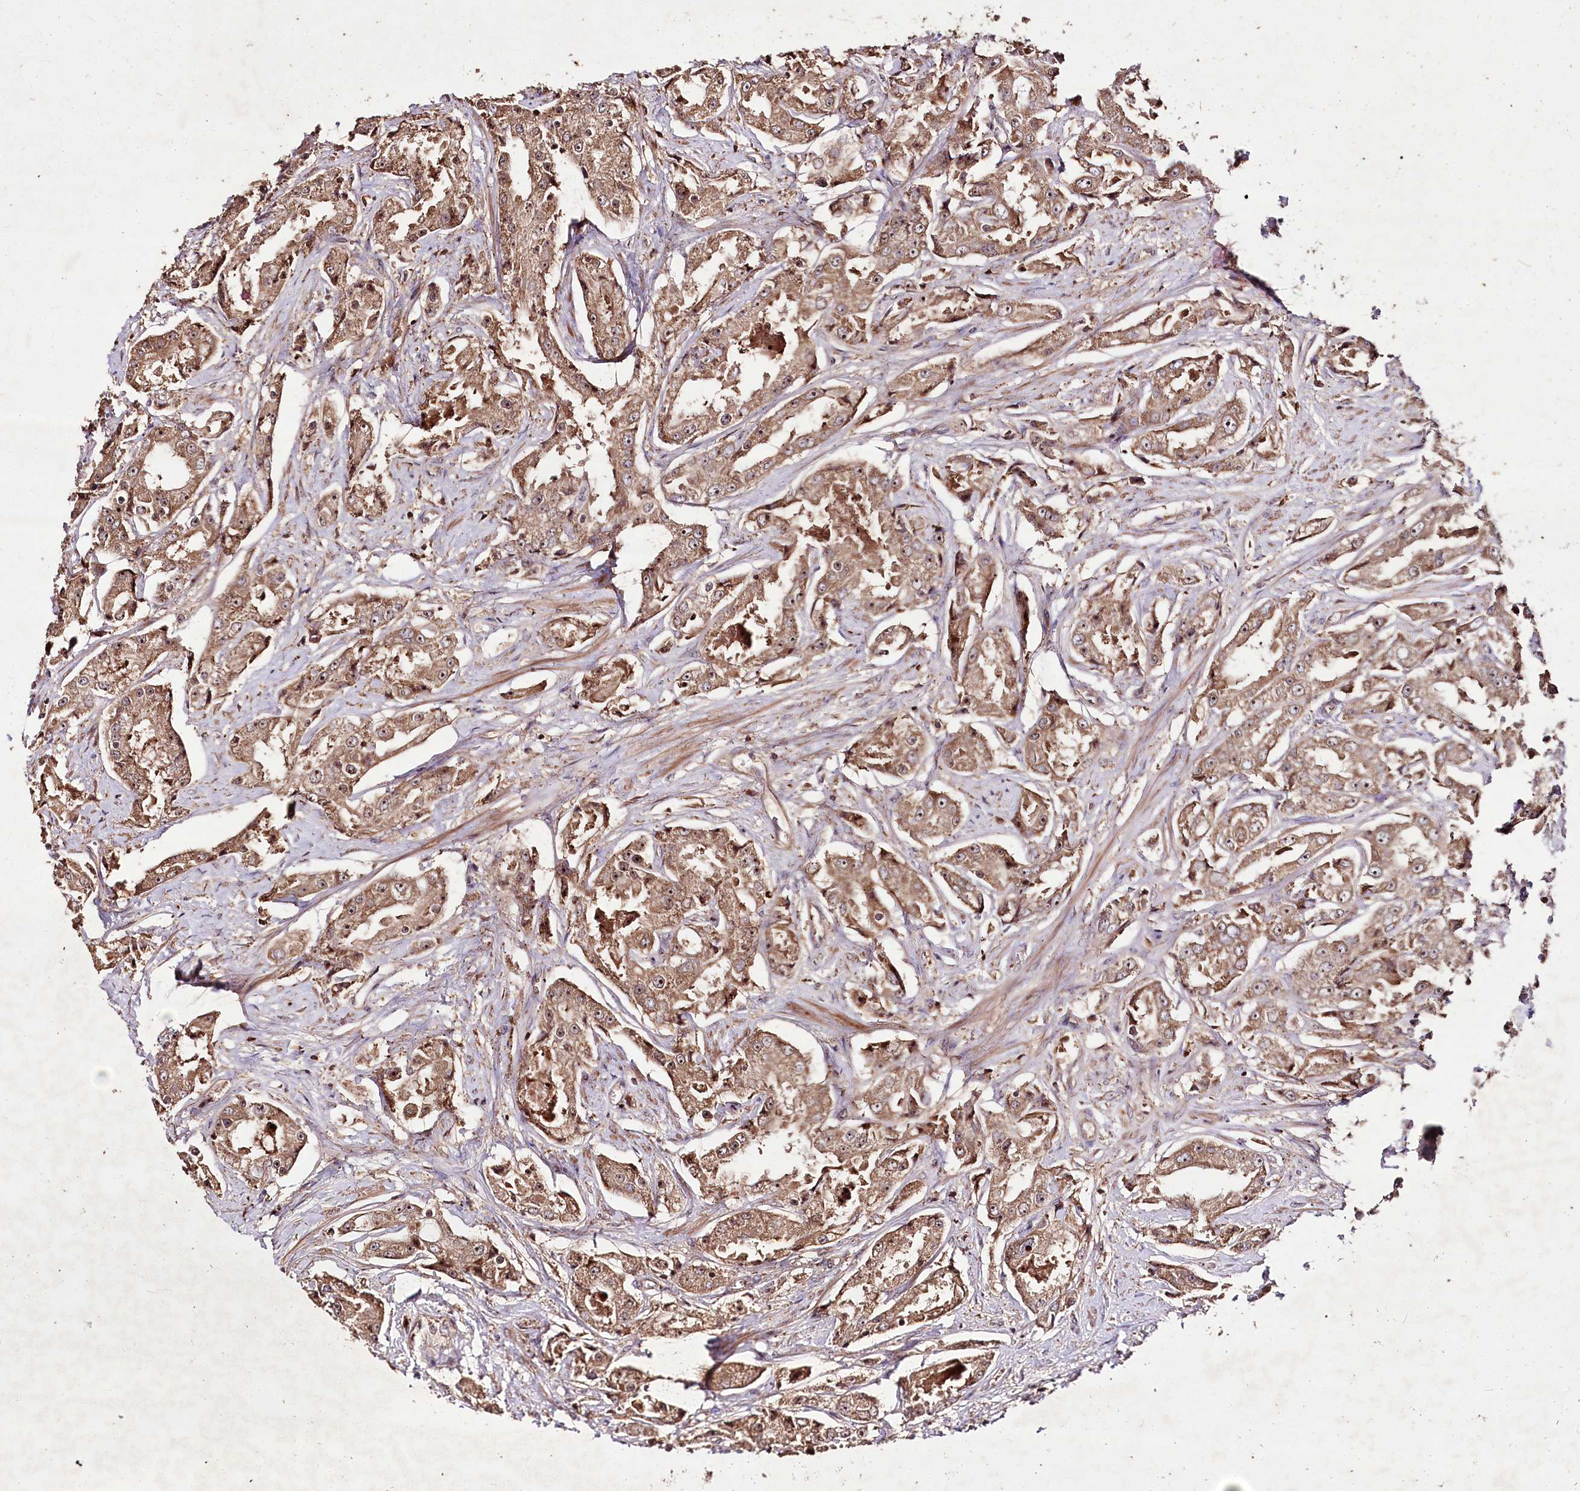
{"staining": {"intensity": "moderate", "quantity": ">75%", "location": "cytoplasmic/membranous,nuclear"}, "tissue": "prostate cancer", "cell_type": "Tumor cells", "image_type": "cancer", "snomed": [{"axis": "morphology", "description": "Adenocarcinoma, High grade"}, {"axis": "topography", "description": "Prostate"}], "caption": "Immunohistochemical staining of human prostate cancer (adenocarcinoma (high-grade)) exhibits moderate cytoplasmic/membranous and nuclear protein expression in about >75% of tumor cells.", "gene": "FAM53B", "patient": {"sex": "male", "age": 73}}